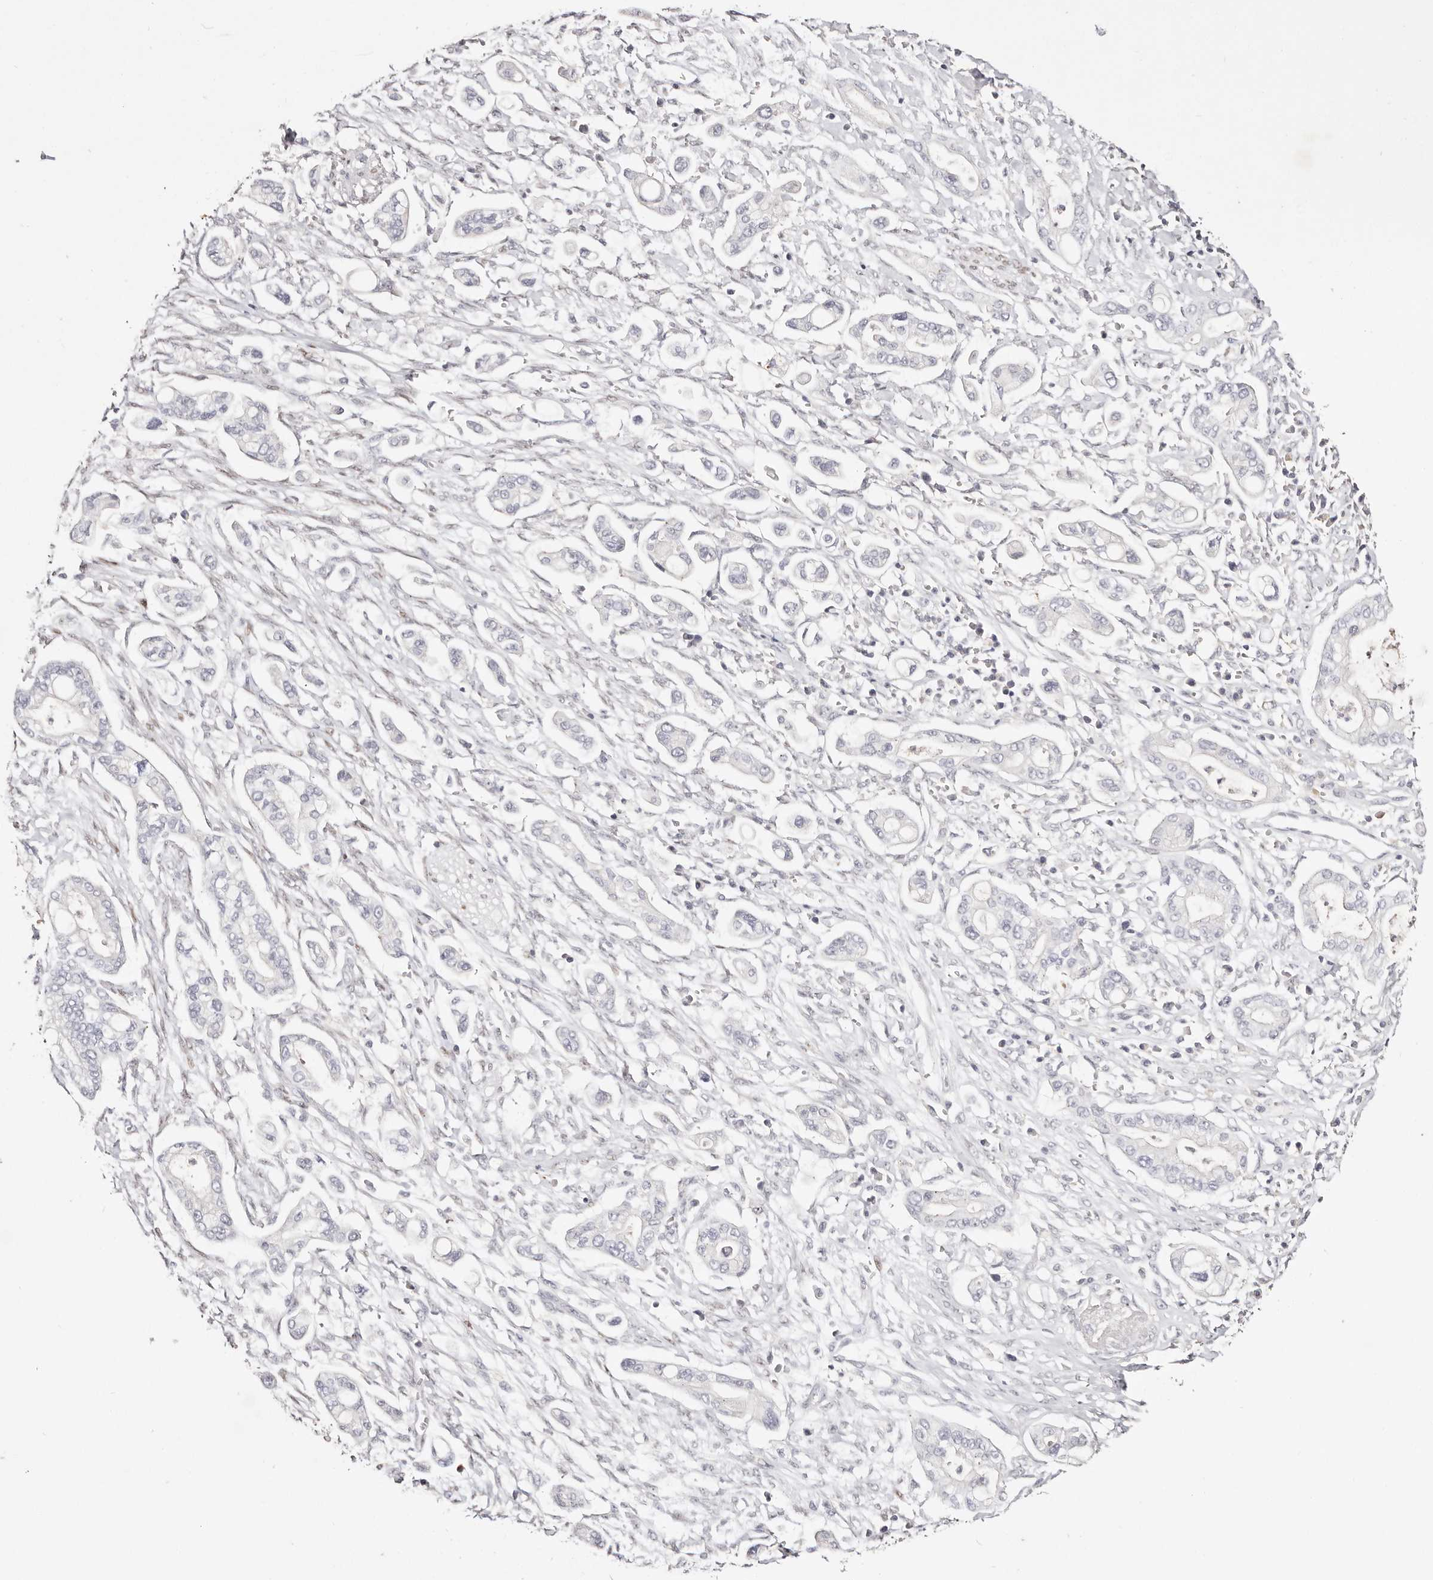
{"staining": {"intensity": "negative", "quantity": "none", "location": "none"}, "tissue": "pancreatic cancer", "cell_type": "Tumor cells", "image_type": "cancer", "snomed": [{"axis": "morphology", "description": "Adenocarcinoma, NOS"}, {"axis": "topography", "description": "Pancreas"}], "caption": "High power microscopy photomicrograph of an IHC photomicrograph of pancreatic adenocarcinoma, revealing no significant staining in tumor cells.", "gene": "IQGAP3", "patient": {"sex": "male", "age": 68}}